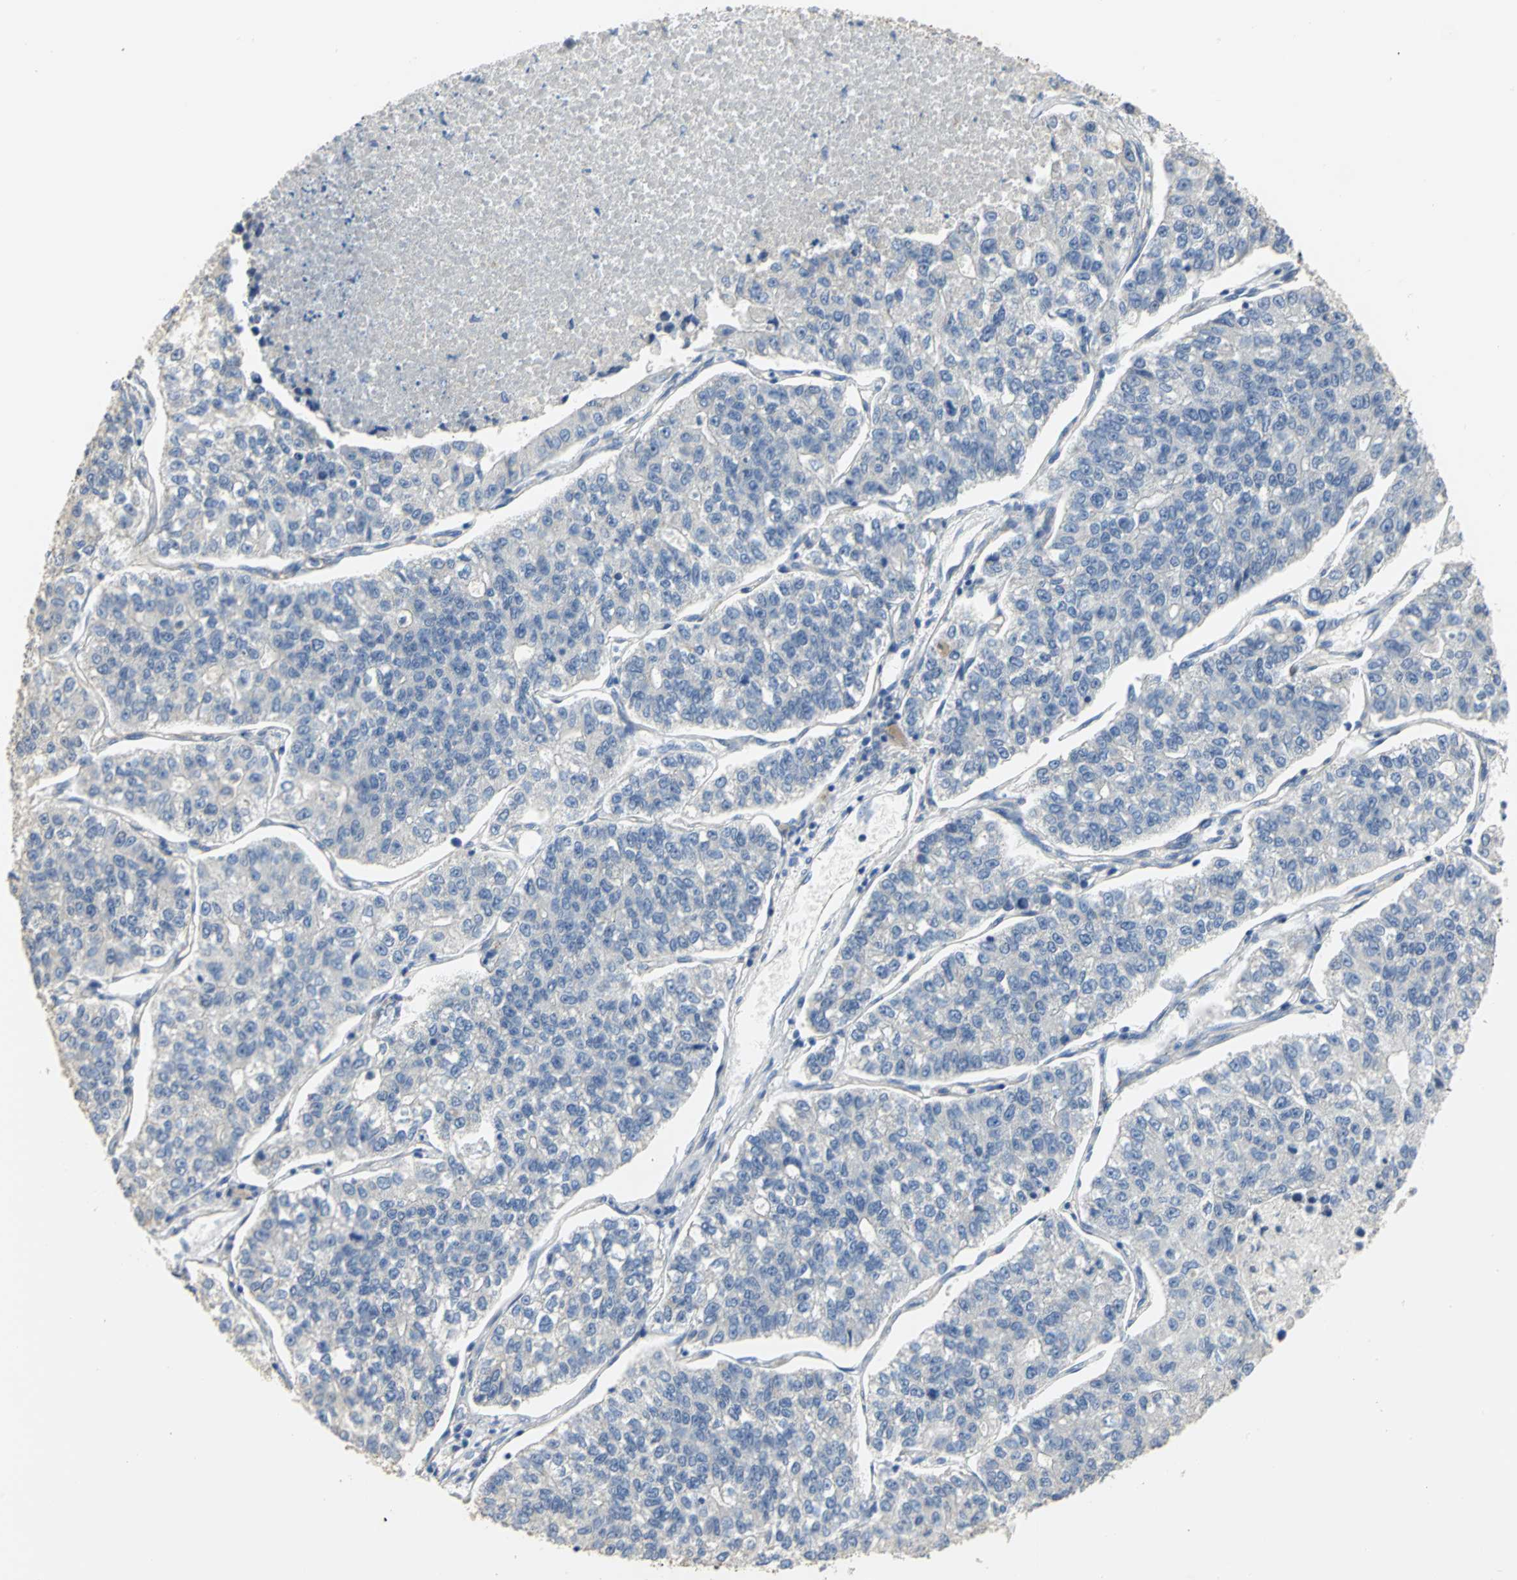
{"staining": {"intensity": "negative", "quantity": "none", "location": "none"}, "tissue": "lung cancer", "cell_type": "Tumor cells", "image_type": "cancer", "snomed": [{"axis": "morphology", "description": "Adenocarcinoma, NOS"}, {"axis": "topography", "description": "Lung"}], "caption": "The micrograph displays no significant staining in tumor cells of lung cancer (adenocarcinoma).", "gene": "HTR1F", "patient": {"sex": "male", "age": 49}}